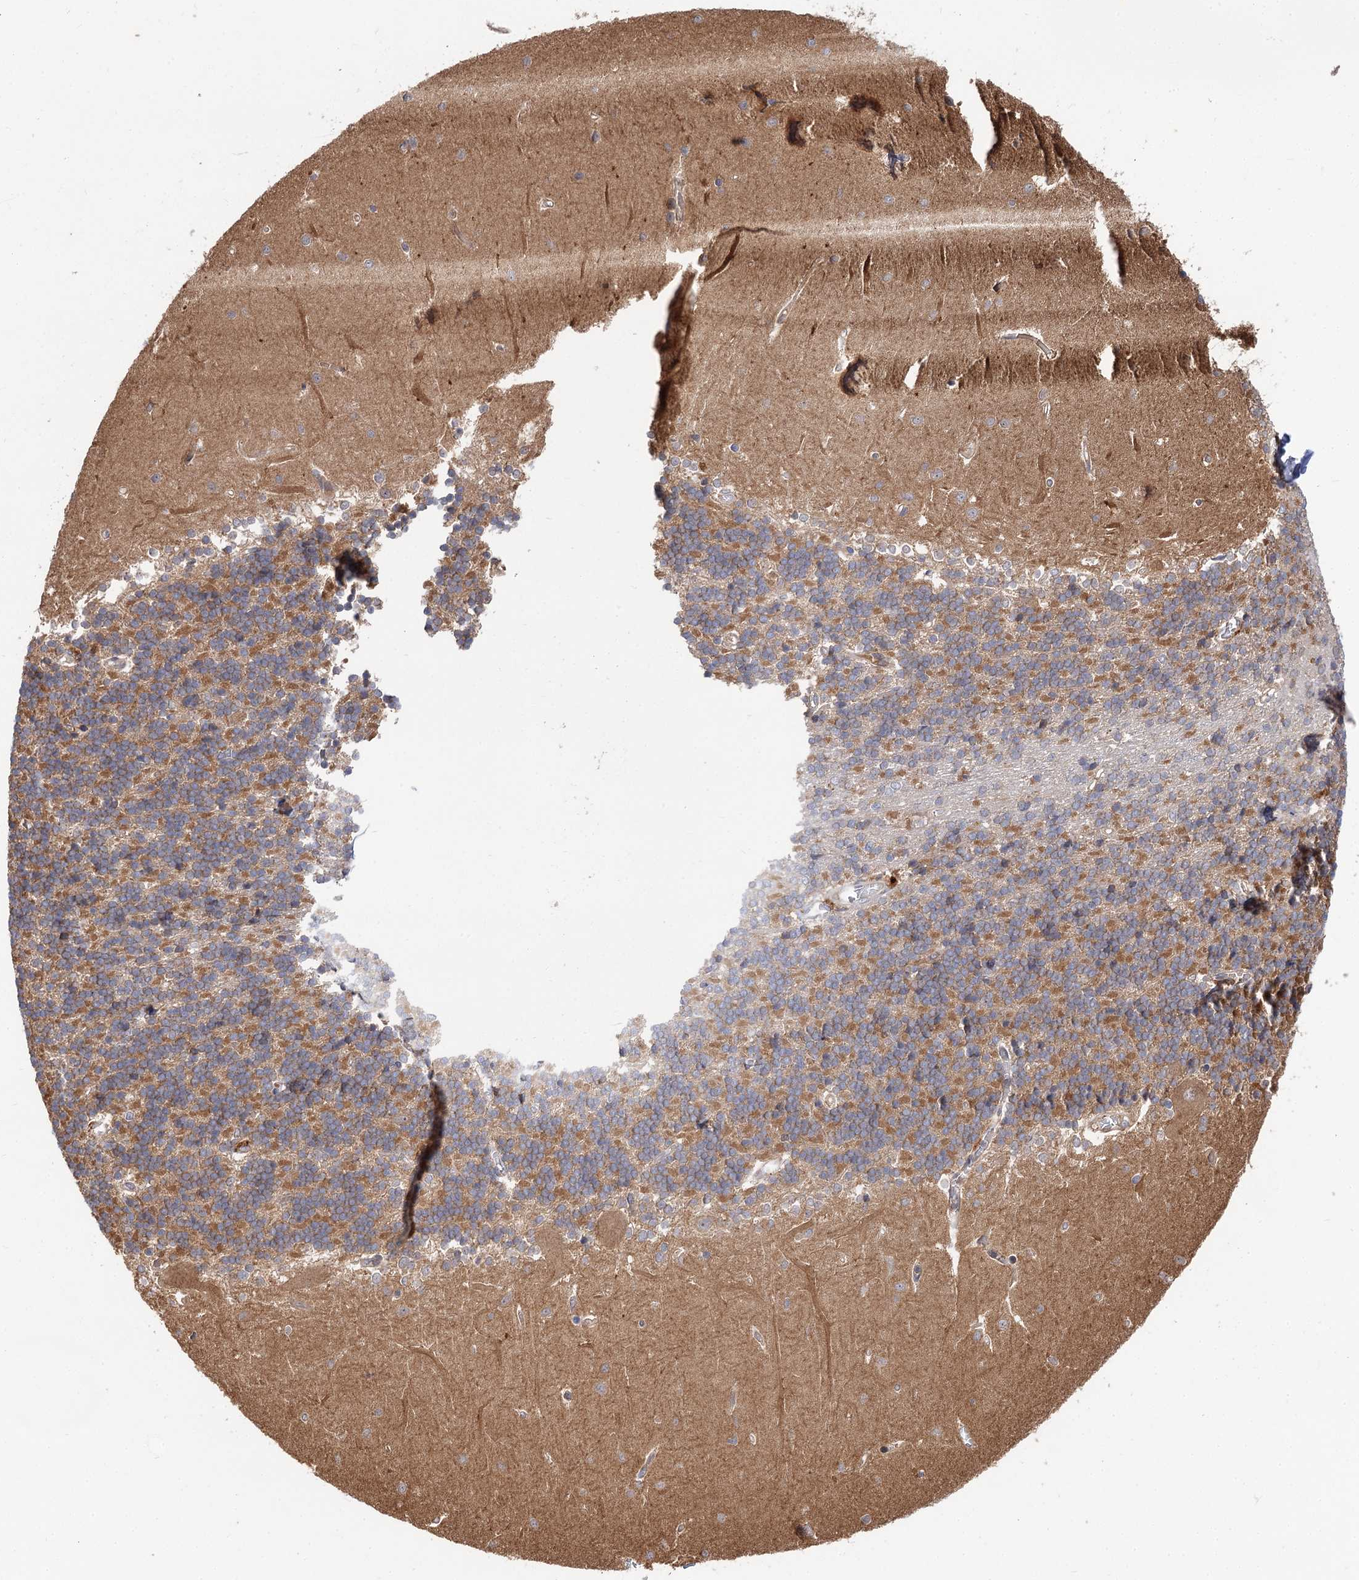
{"staining": {"intensity": "moderate", "quantity": ">75%", "location": "cytoplasmic/membranous"}, "tissue": "cerebellum", "cell_type": "Cells in granular layer", "image_type": "normal", "snomed": [{"axis": "morphology", "description": "Normal tissue, NOS"}, {"axis": "topography", "description": "Cerebellum"}], "caption": "Cerebellum stained for a protein demonstrates moderate cytoplasmic/membranous positivity in cells in granular layer. The protein of interest is stained brown, and the nuclei are stained in blue (DAB (3,3'-diaminobenzidine) IHC with brightfield microscopy, high magnification).", "gene": "PATL1", "patient": {"sex": "male", "age": 37}}